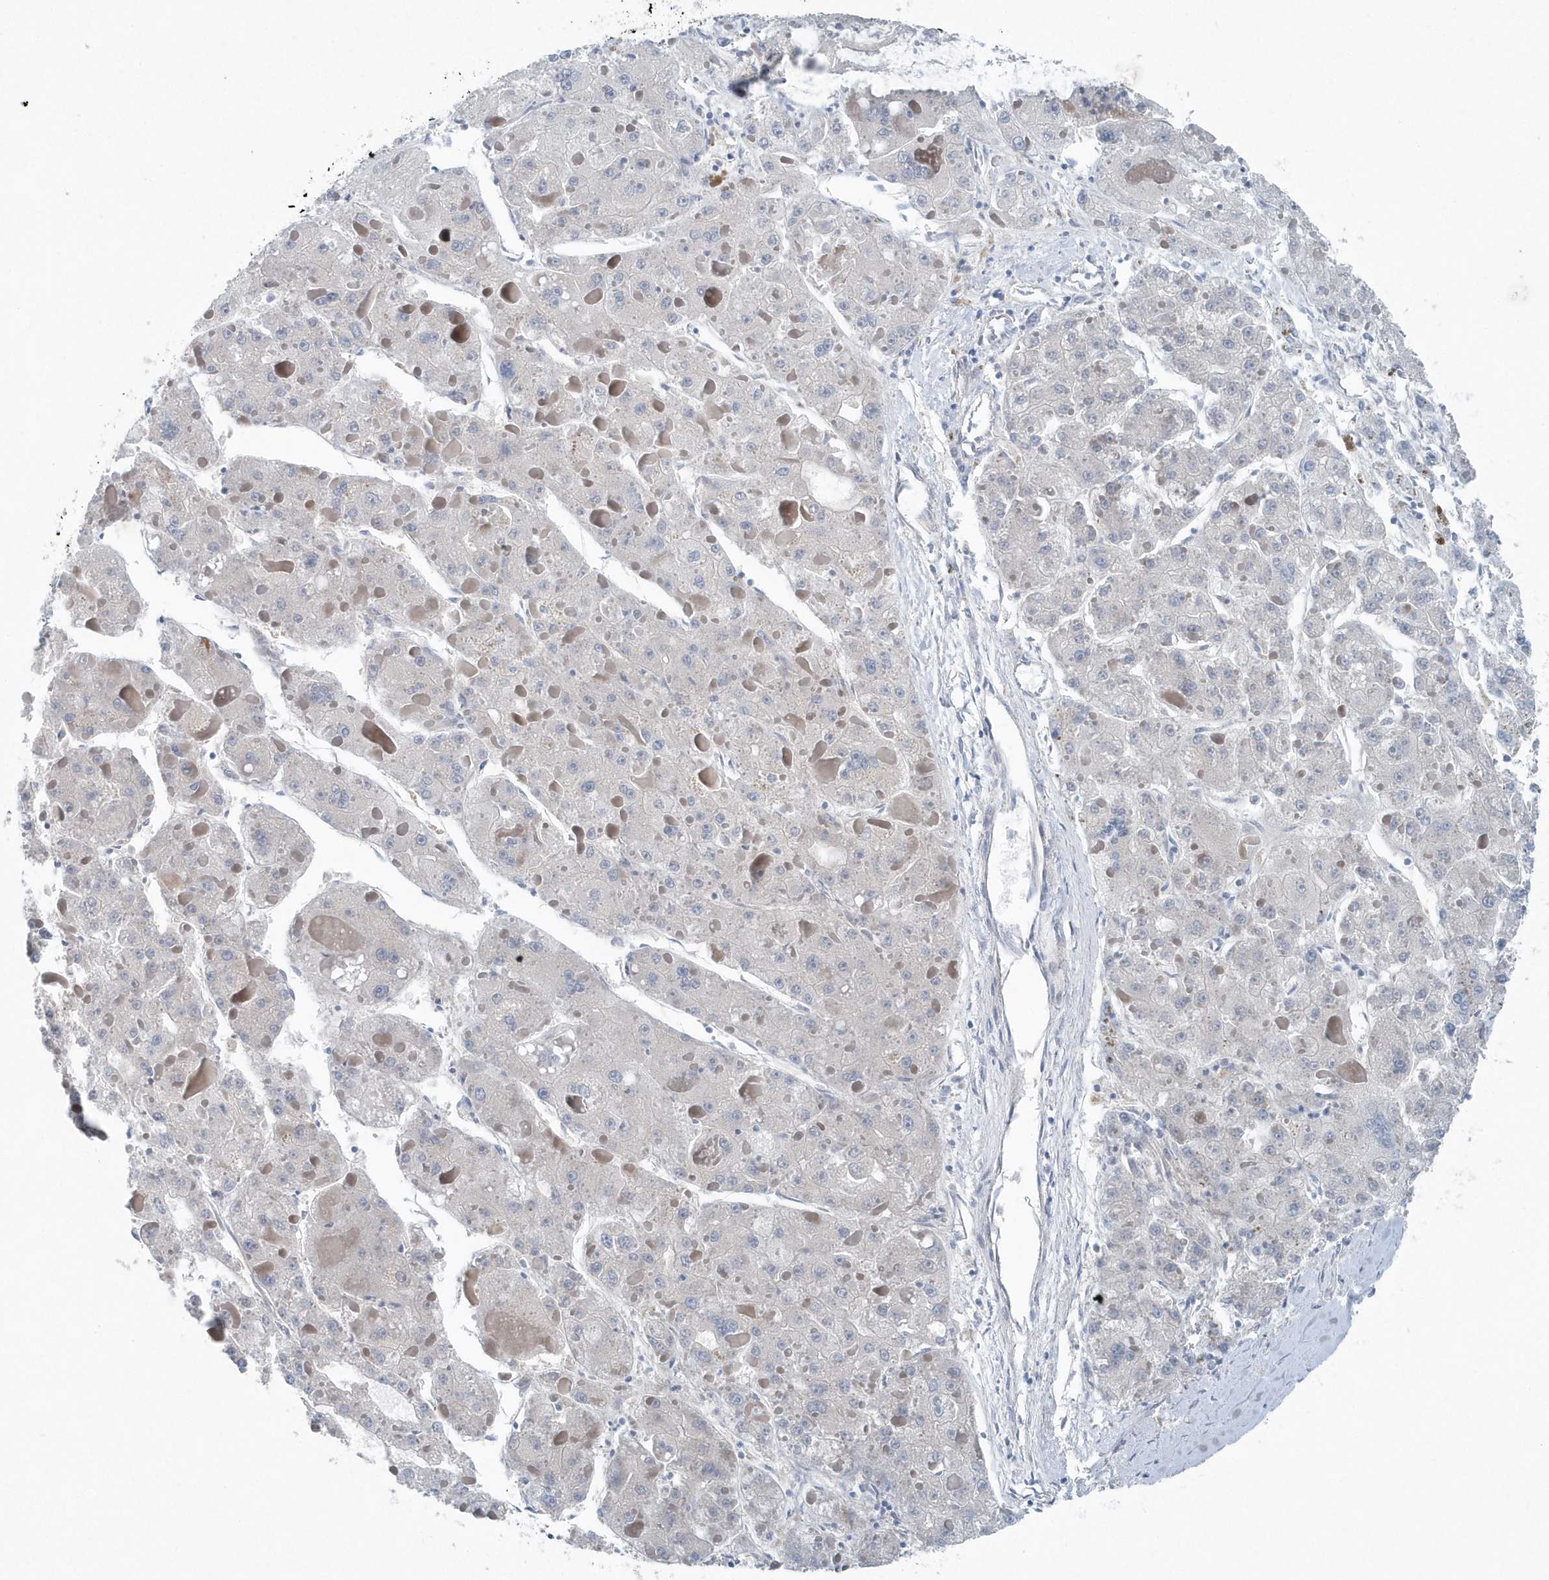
{"staining": {"intensity": "negative", "quantity": "none", "location": "none"}, "tissue": "liver cancer", "cell_type": "Tumor cells", "image_type": "cancer", "snomed": [{"axis": "morphology", "description": "Carcinoma, Hepatocellular, NOS"}, {"axis": "topography", "description": "Liver"}], "caption": "Tumor cells are negative for protein expression in human hepatocellular carcinoma (liver). Nuclei are stained in blue.", "gene": "MCC", "patient": {"sex": "female", "age": 73}}